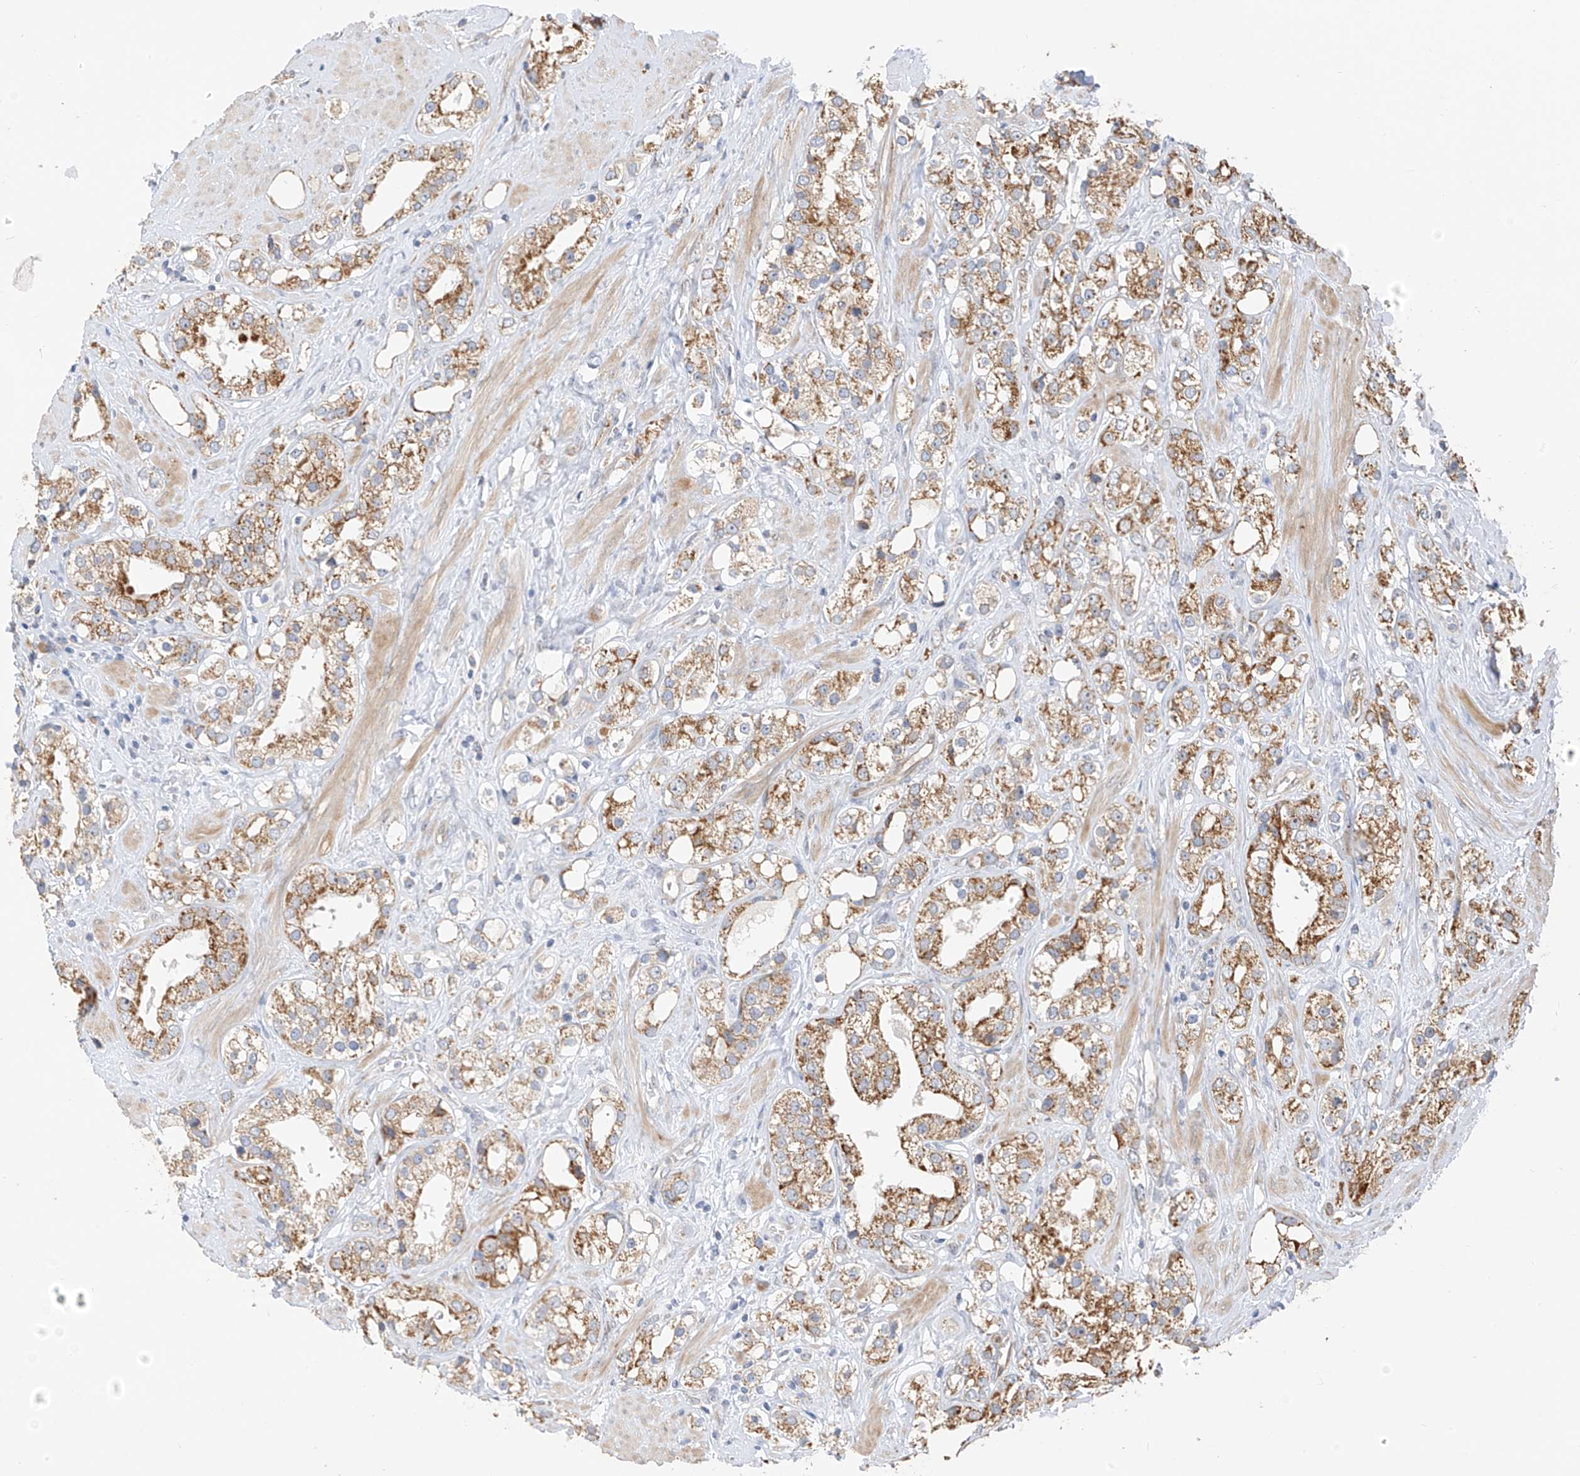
{"staining": {"intensity": "moderate", "quantity": ">75%", "location": "cytoplasmic/membranous"}, "tissue": "prostate cancer", "cell_type": "Tumor cells", "image_type": "cancer", "snomed": [{"axis": "morphology", "description": "Adenocarcinoma, NOS"}, {"axis": "topography", "description": "Prostate"}], "caption": "A histopathology image of prostate adenocarcinoma stained for a protein exhibits moderate cytoplasmic/membranous brown staining in tumor cells.", "gene": "PPA2", "patient": {"sex": "male", "age": 79}}